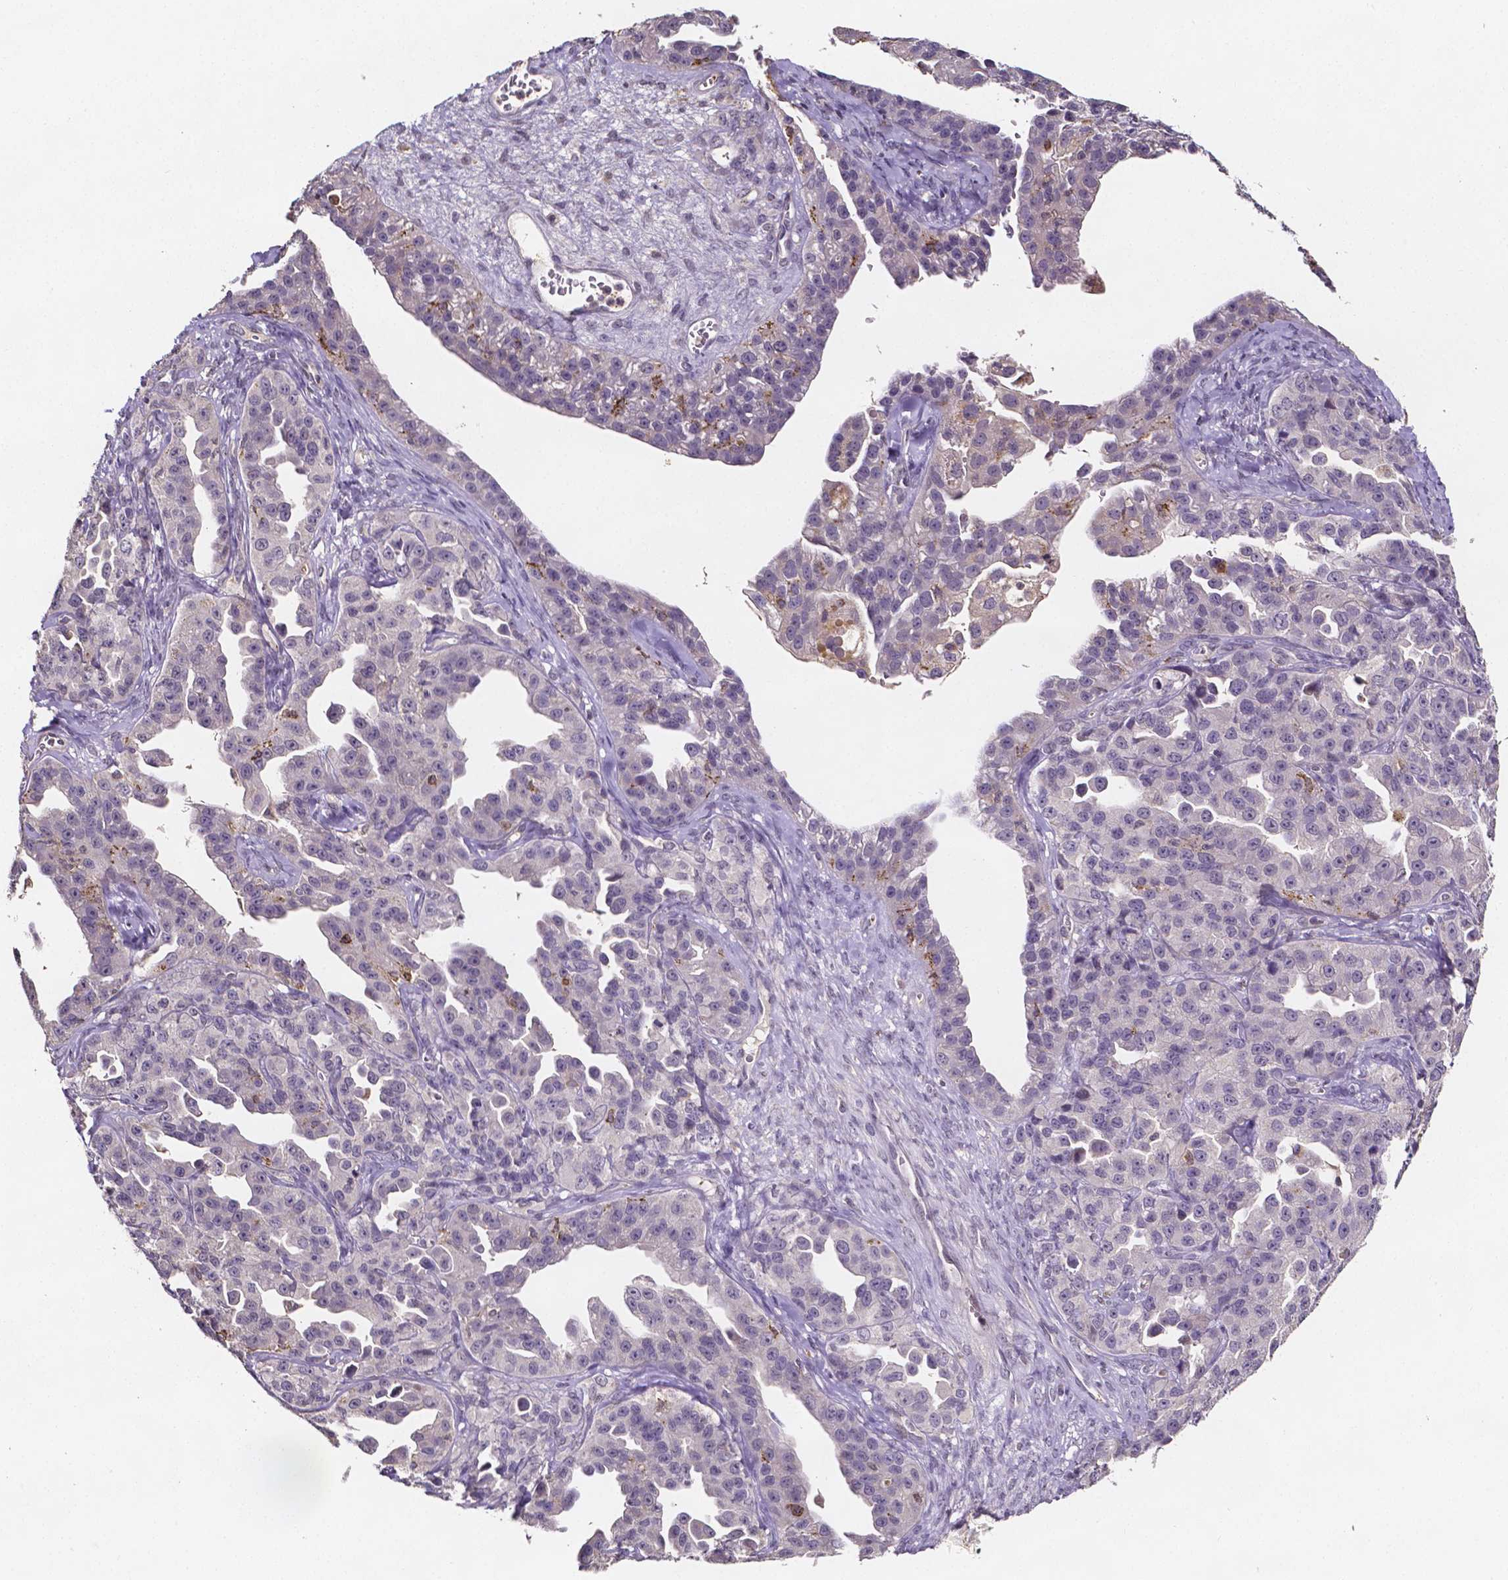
{"staining": {"intensity": "negative", "quantity": "none", "location": "none"}, "tissue": "ovarian cancer", "cell_type": "Tumor cells", "image_type": "cancer", "snomed": [{"axis": "morphology", "description": "Cystadenocarcinoma, serous, NOS"}, {"axis": "topography", "description": "Ovary"}], "caption": "Serous cystadenocarcinoma (ovarian) was stained to show a protein in brown. There is no significant expression in tumor cells.", "gene": "NRGN", "patient": {"sex": "female", "age": 75}}